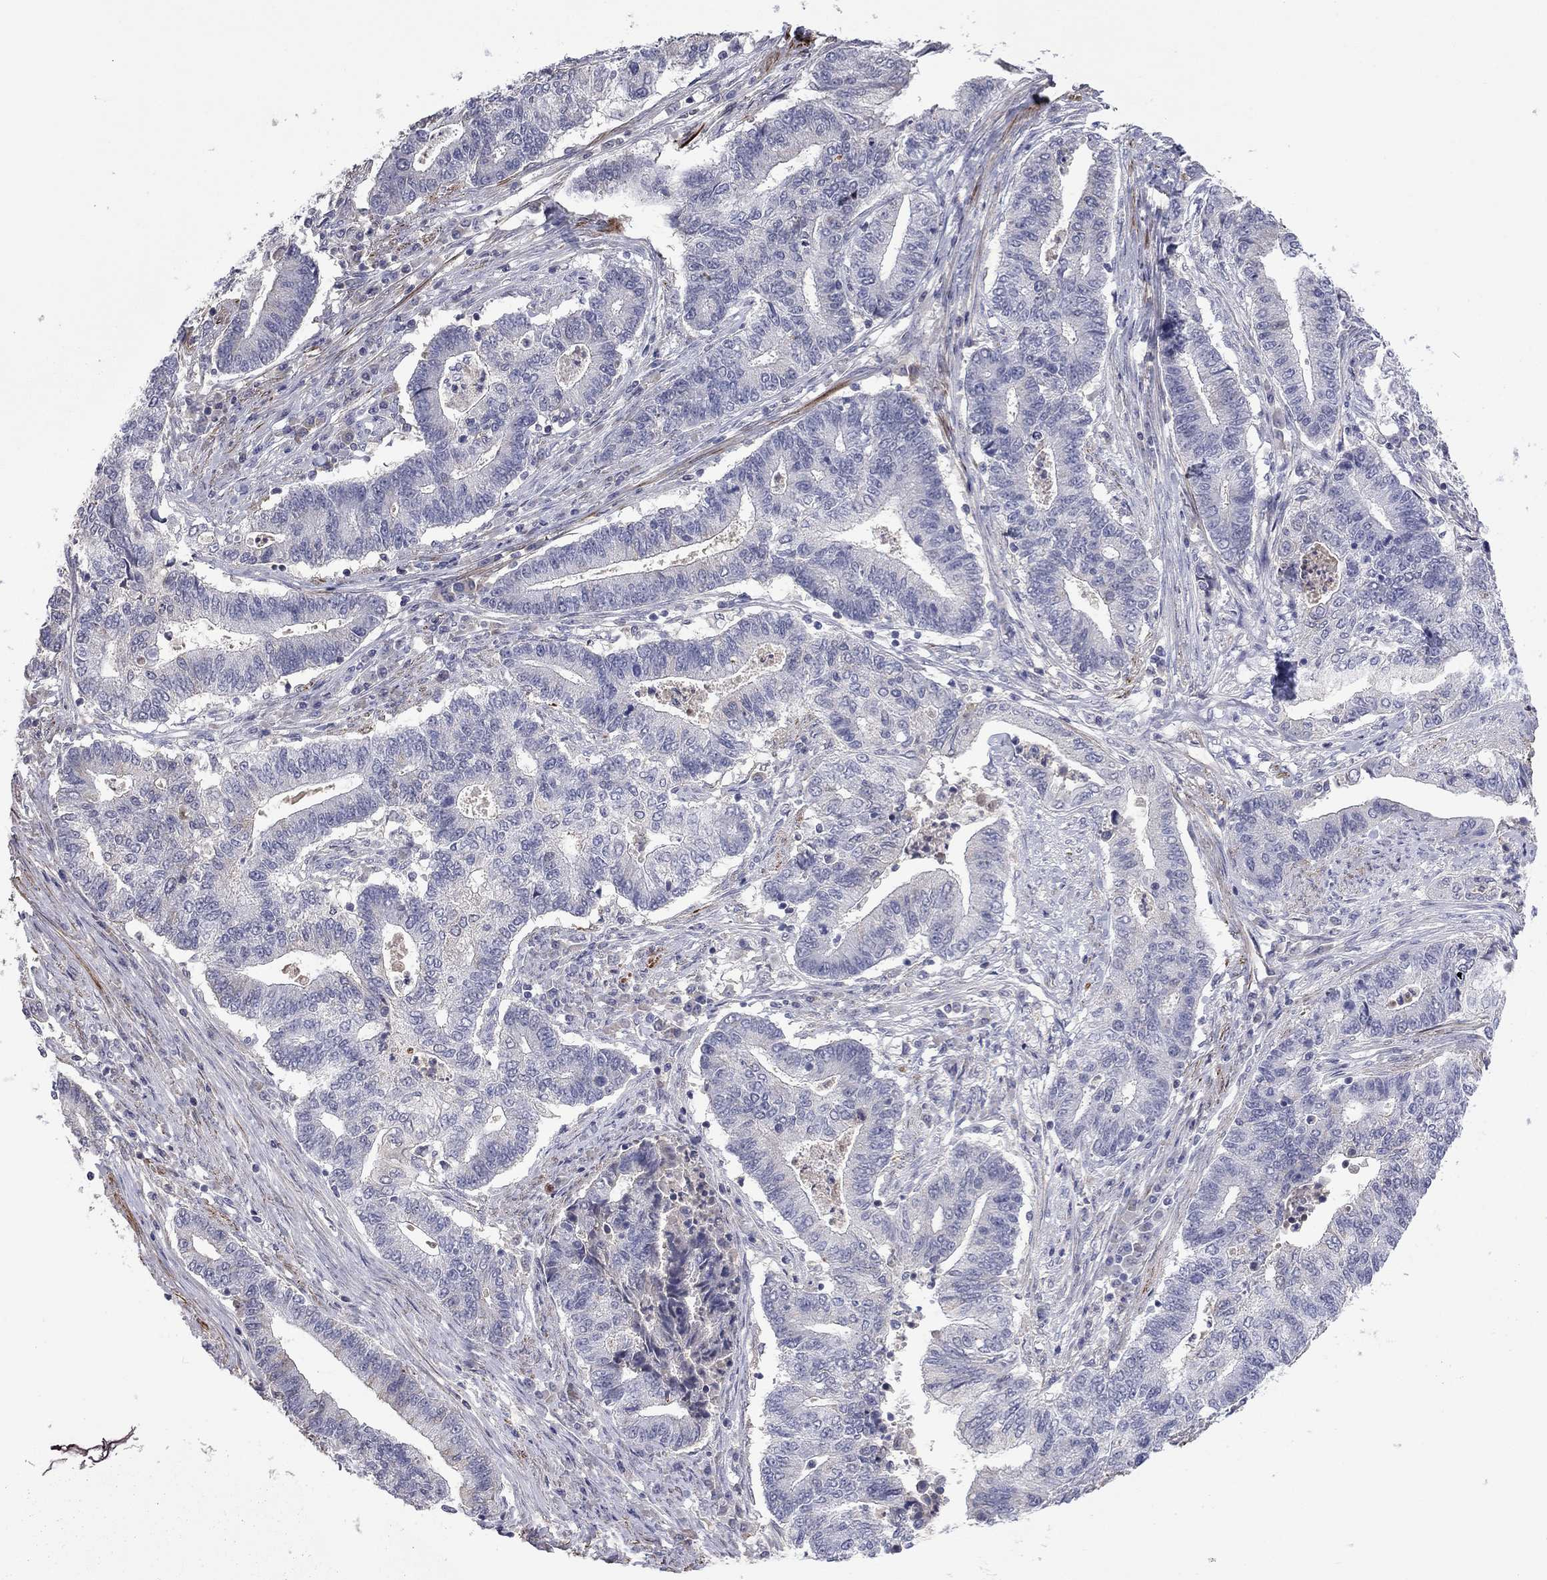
{"staining": {"intensity": "negative", "quantity": "none", "location": "none"}, "tissue": "endometrial cancer", "cell_type": "Tumor cells", "image_type": "cancer", "snomed": [{"axis": "morphology", "description": "Adenocarcinoma, NOS"}, {"axis": "topography", "description": "Uterus"}, {"axis": "topography", "description": "Endometrium"}], "caption": "This is a image of immunohistochemistry staining of adenocarcinoma (endometrial), which shows no positivity in tumor cells.", "gene": "IP6K3", "patient": {"sex": "female", "age": 54}}